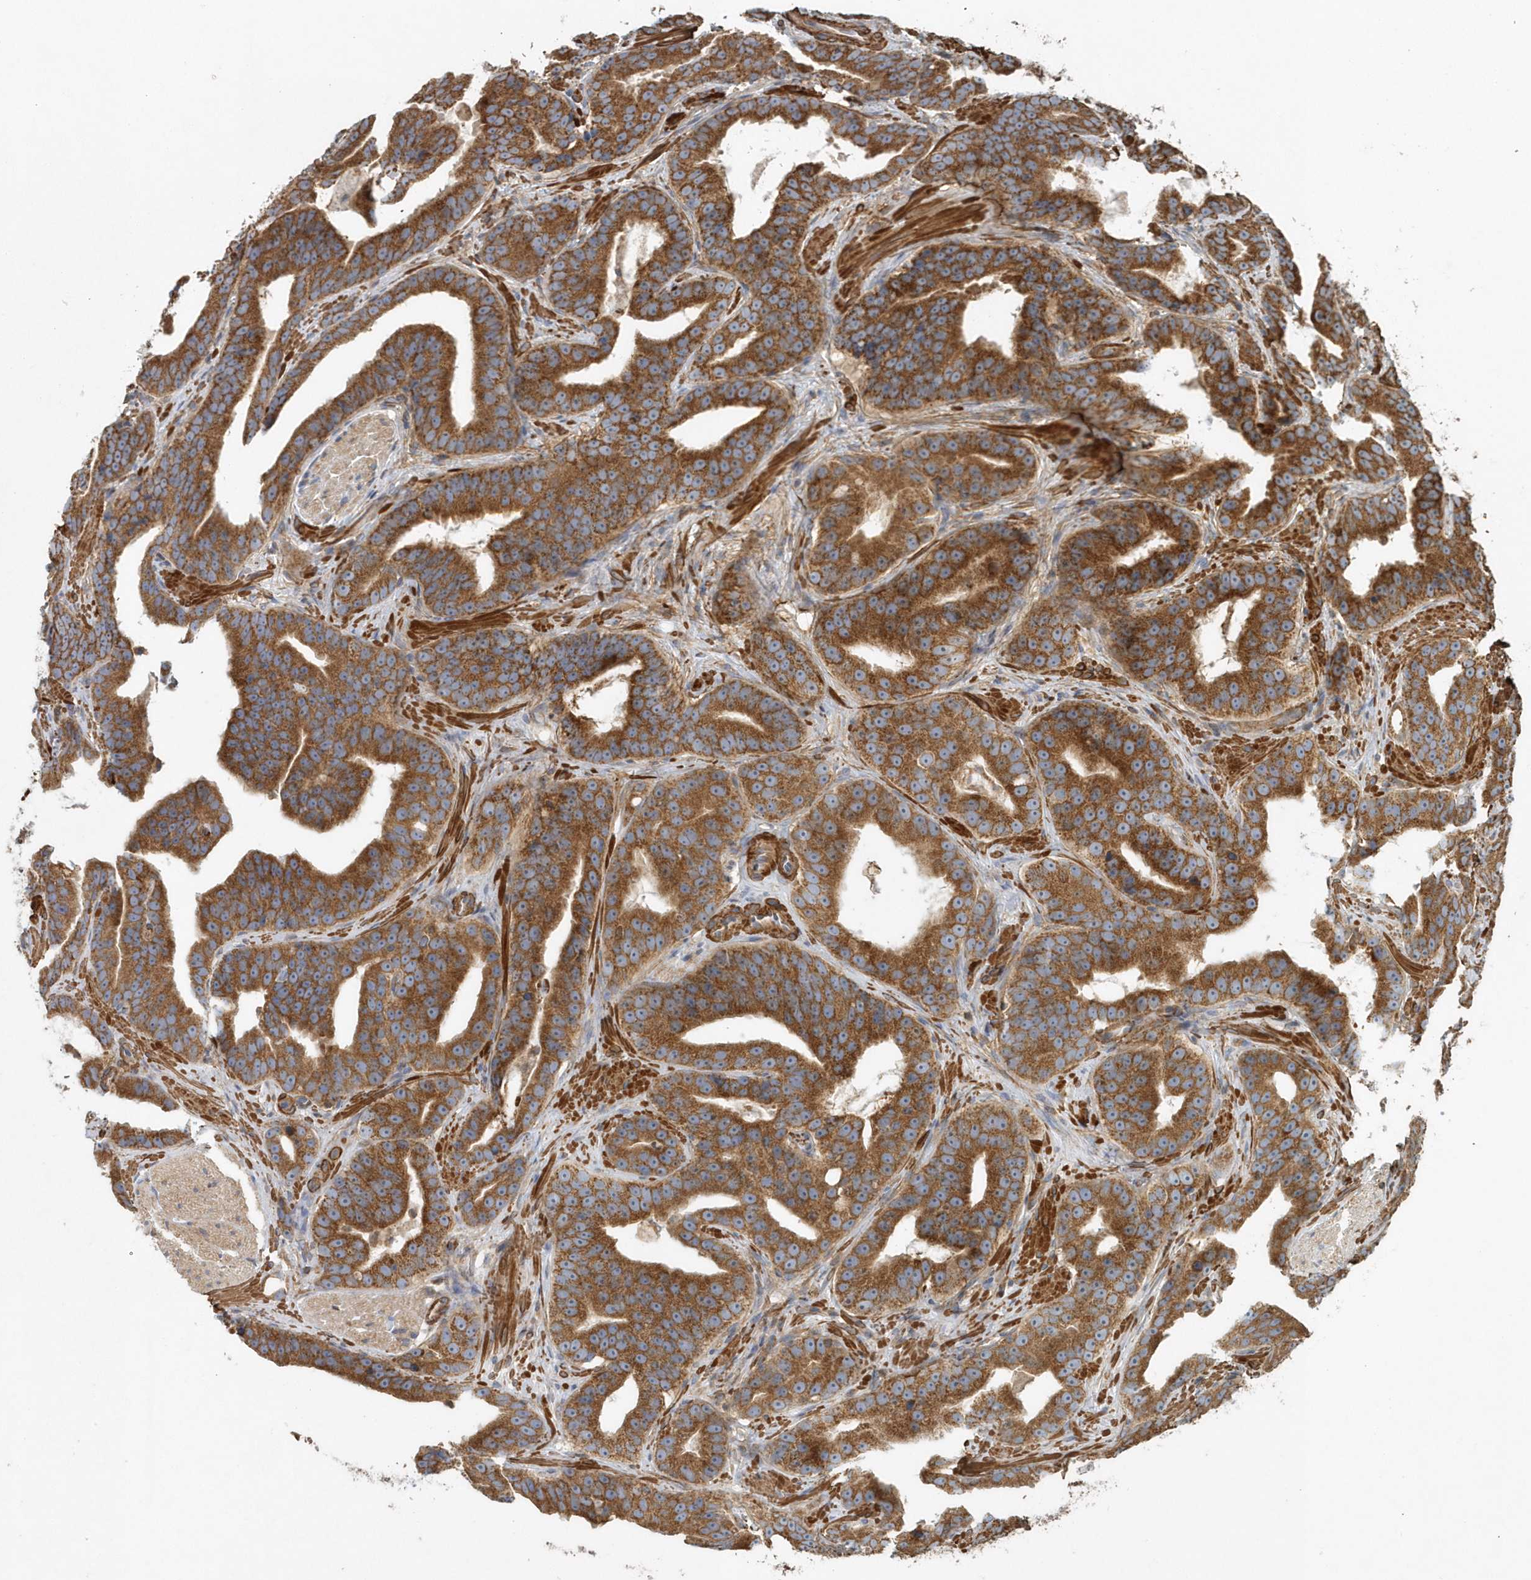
{"staining": {"intensity": "strong", "quantity": ">75%", "location": "cytoplasmic/membranous"}, "tissue": "prostate cancer", "cell_type": "Tumor cells", "image_type": "cancer", "snomed": [{"axis": "morphology", "description": "Adenocarcinoma, Low grade"}, {"axis": "topography", "description": "Prostate"}], "caption": "Immunohistochemistry of human prostate cancer (low-grade adenocarcinoma) shows high levels of strong cytoplasmic/membranous expression in about >75% of tumor cells.", "gene": "MMUT", "patient": {"sex": "male", "age": 59}}